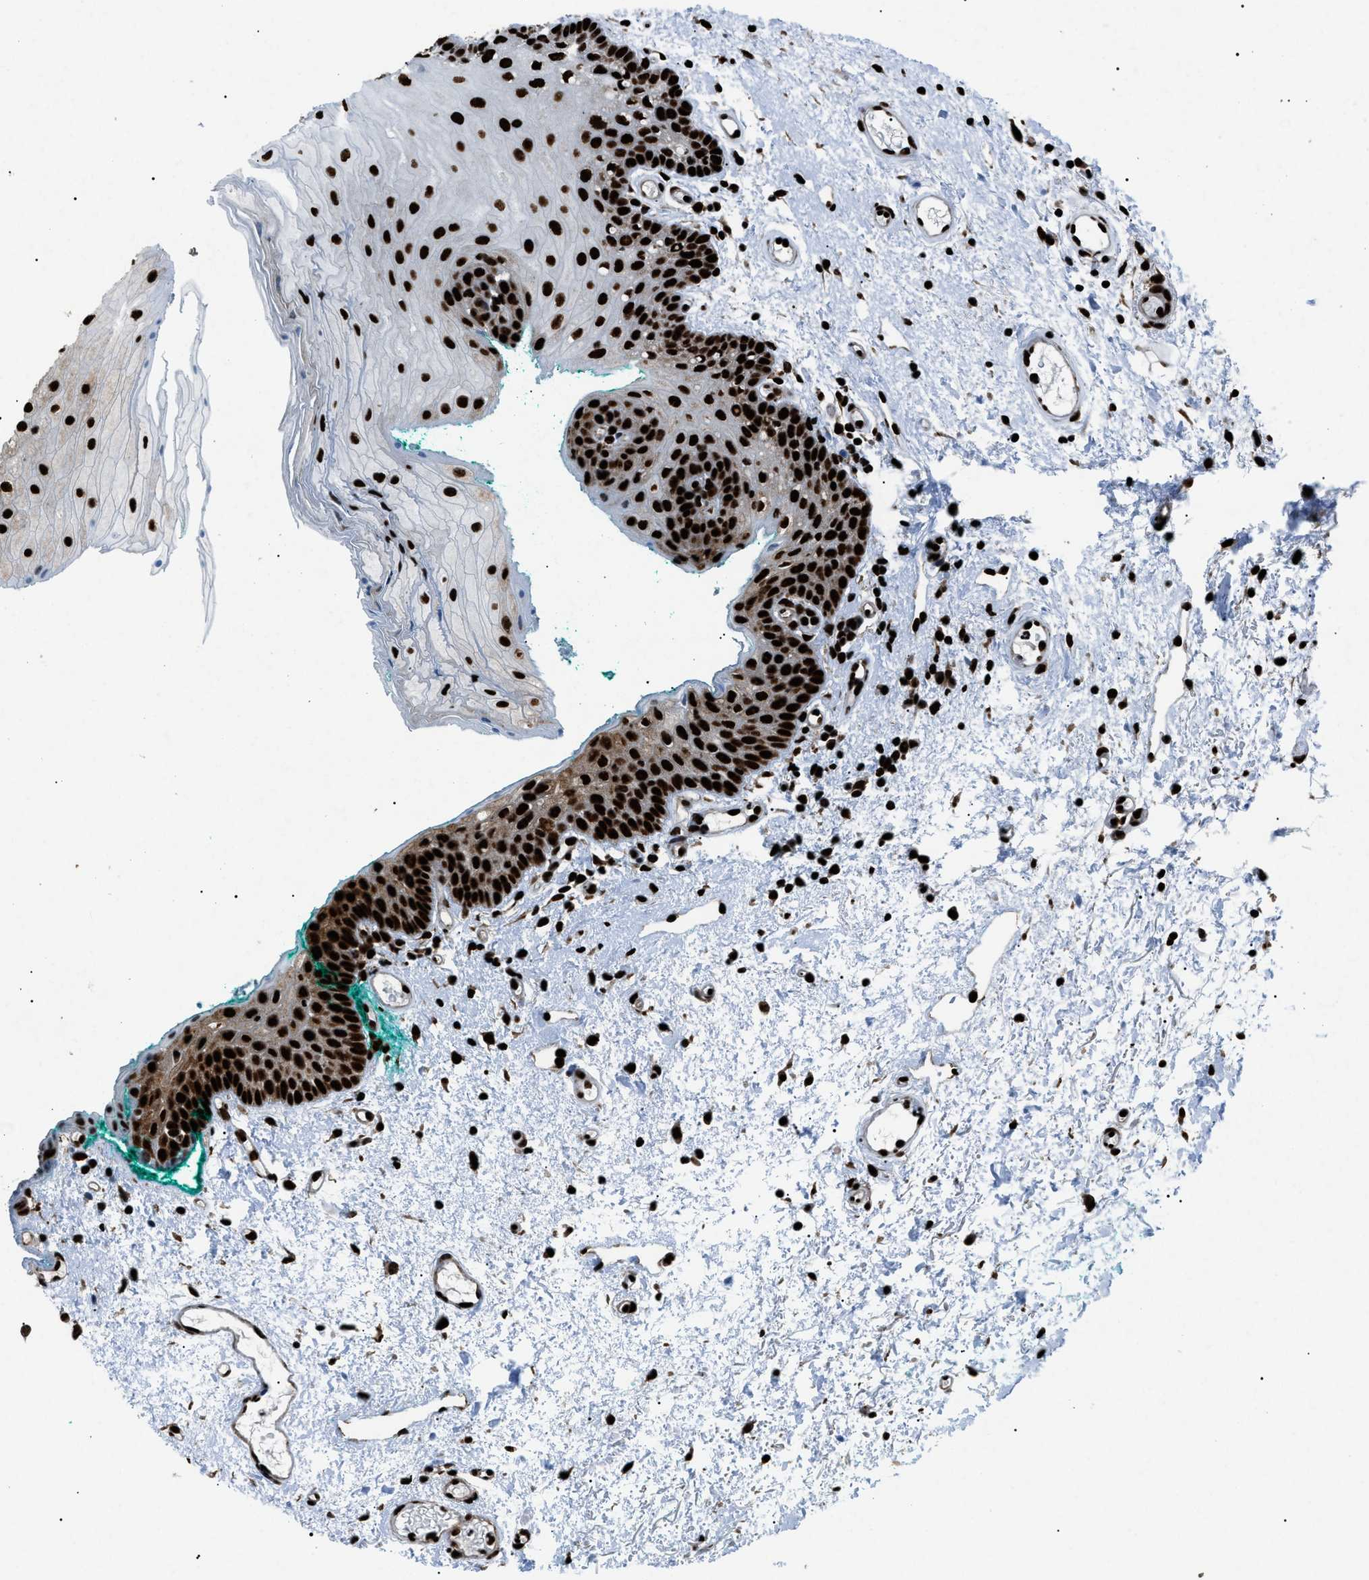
{"staining": {"intensity": "strong", "quantity": ">75%", "location": "nuclear"}, "tissue": "oral mucosa", "cell_type": "Squamous epithelial cells", "image_type": "normal", "snomed": [{"axis": "morphology", "description": "Normal tissue, NOS"}, {"axis": "morphology", "description": "Squamous cell carcinoma, NOS"}, {"axis": "topography", "description": "Oral tissue"}, {"axis": "topography", "description": "Salivary gland"}, {"axis": "topography", "description": "Head-Neck"}], "caption": "Immunohistochemical staining of normal oral mucosa demonstrates >75% levels of strong nuclear protein staining in about >75% of squamous epithelial cells.", "gene": "HNRNPK", "patient": {"sex": "female", "age": 62}}